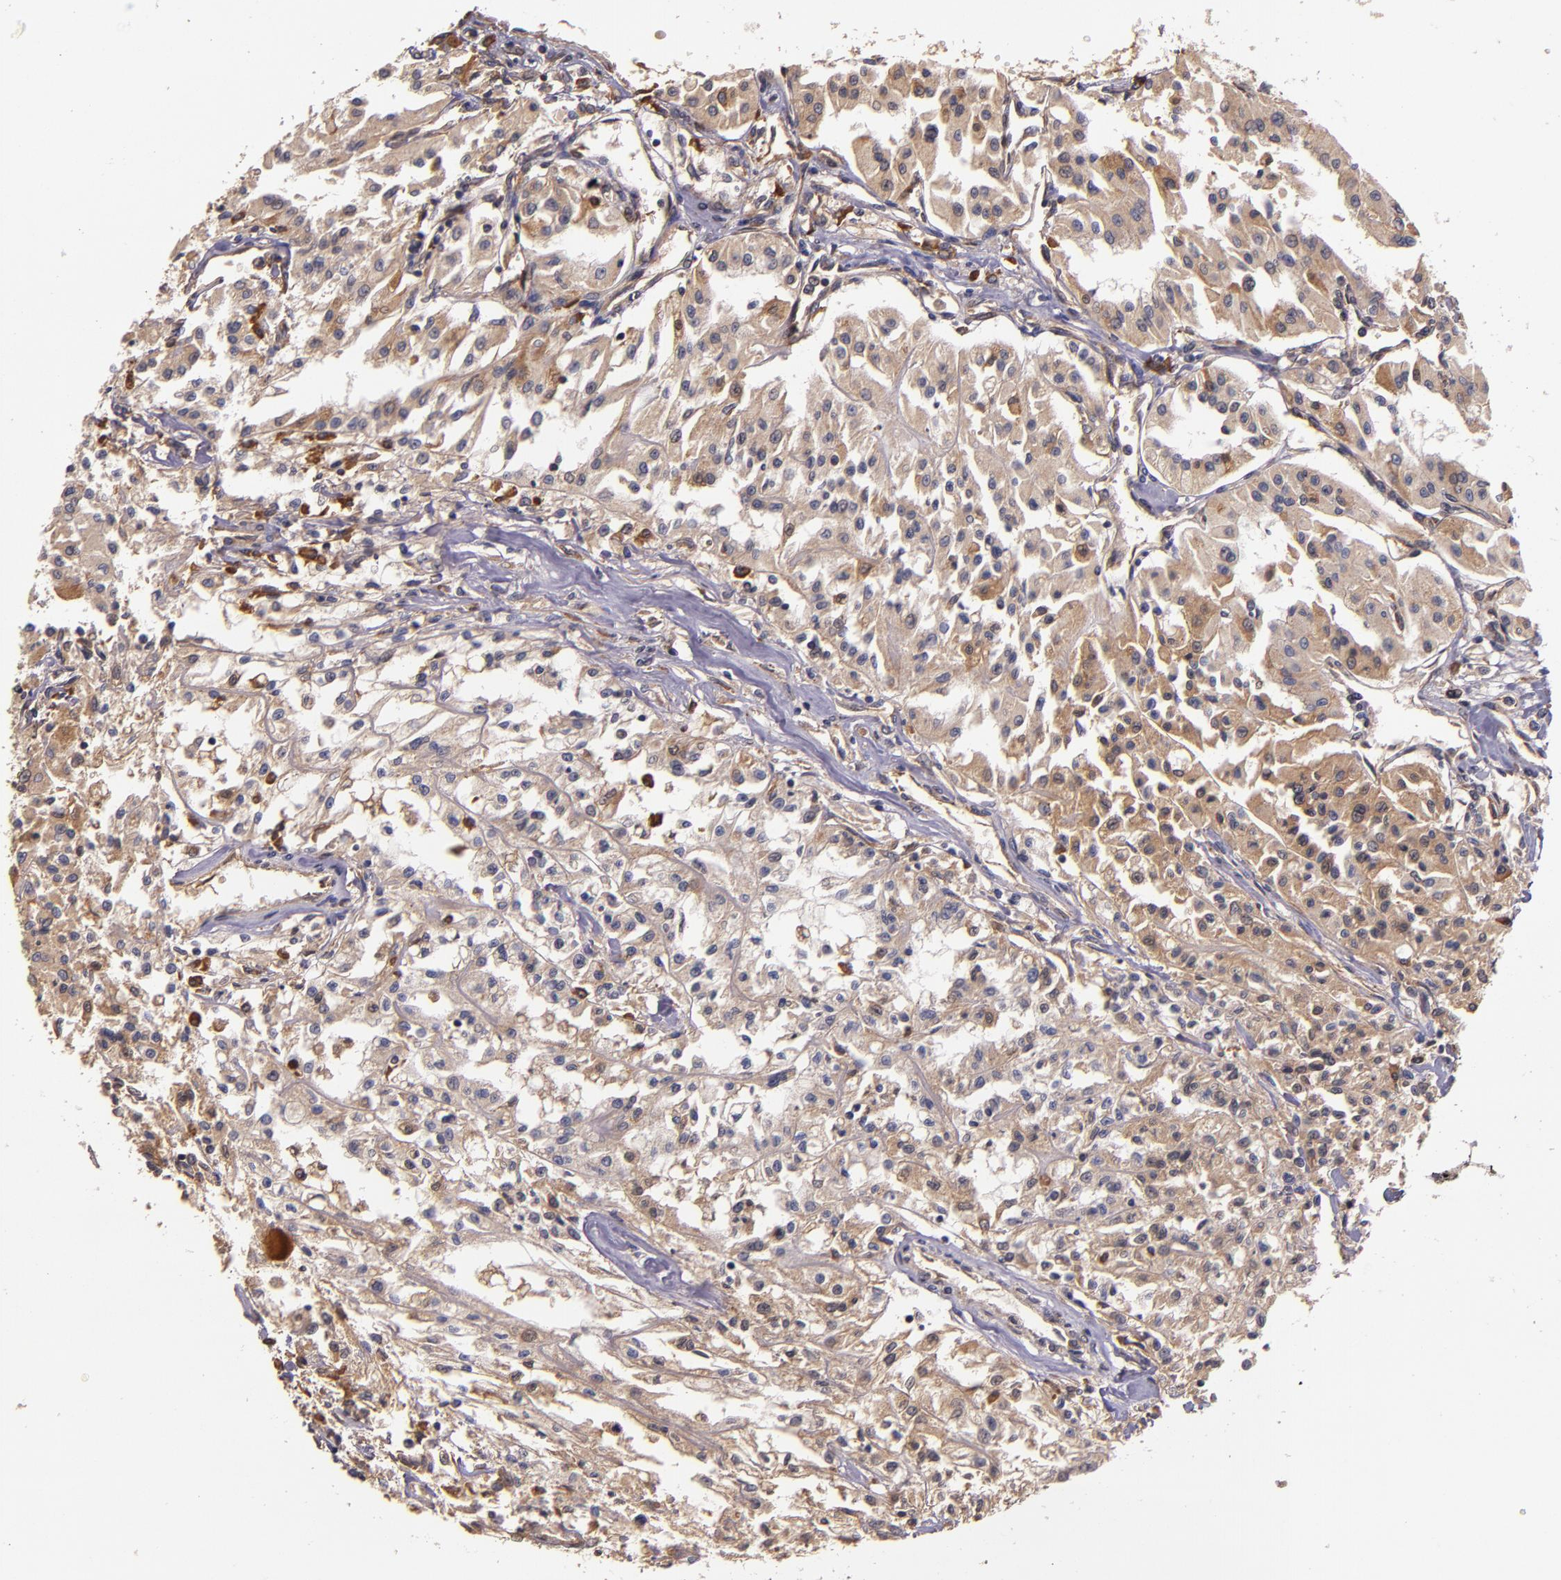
{"staining": {"intensity": "moderate", "quantity": ">75%", "location": "cytoplasmic/membranous"}, "tissue": "renal cancer", "cell_type": "Tumor cells", "image_type": "cancer", "snomed": [{"axis": "morphology", "description": "Adenocarcinoma, NOS"}, {"axis": "topography", "description": "Kidney"}], "caption": "Immunohistochemistry (IHC) image of neoplastic tissue: human renal cancer (adenocarcinoma) stained using IHC displays medium levels of moderate protein expression localized specifically in the cytoplasmic/membranous of tumor cells, appearing as a cytoplasmic/membranous brown color.", "gene": "PRAF2", "patient": {"sex": "male", "age": 78}}